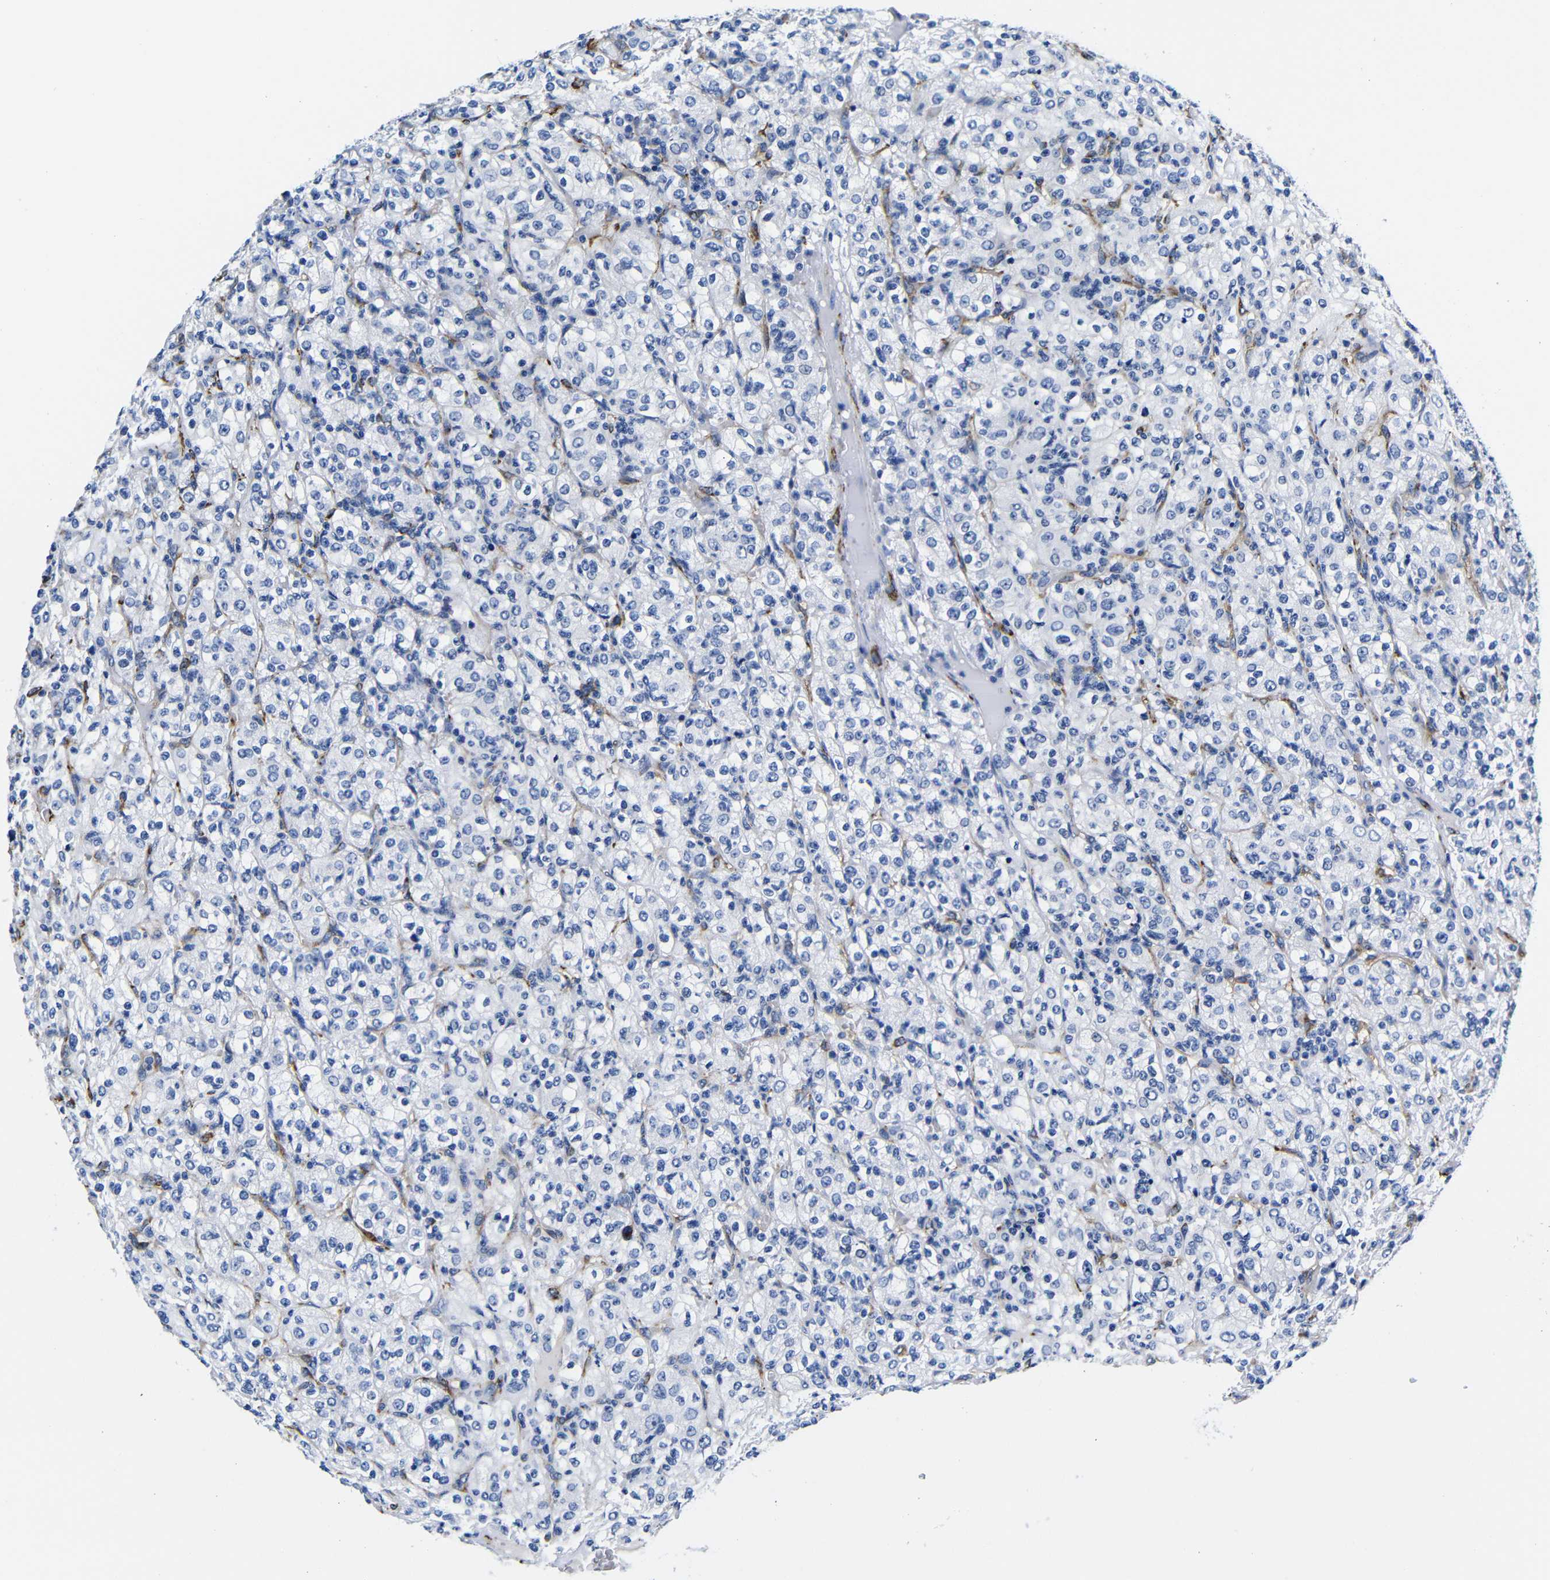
{"staining": {"intensity": "negative", "quantity": "none", "location": "none"}, "tissue": "renal cancer", "cell_type": "Tumor cells", "image_type": "cancer", "snomed": [{"axis": "morphology", "description": "Normal tissue, NOS"}, {"axis": "morphology", "description": "Adenocarcinoma, NOS"}, {"axis": "topography", "description": "Kidney"}], "caption": "An immunohistochemistry (IHC) histopathology image of renal cancer (adenocarcinoma) is shown. There is no staining in tumor cells of renal cancer (adenocarcinoma). (Stains: DAB immunohistochemistry with hematoxylin counter stain, Microscopy: brightfield microscopy at high magnification).", "gene": "LRIG1", "patient": {"sex": "female", "age": 72}}